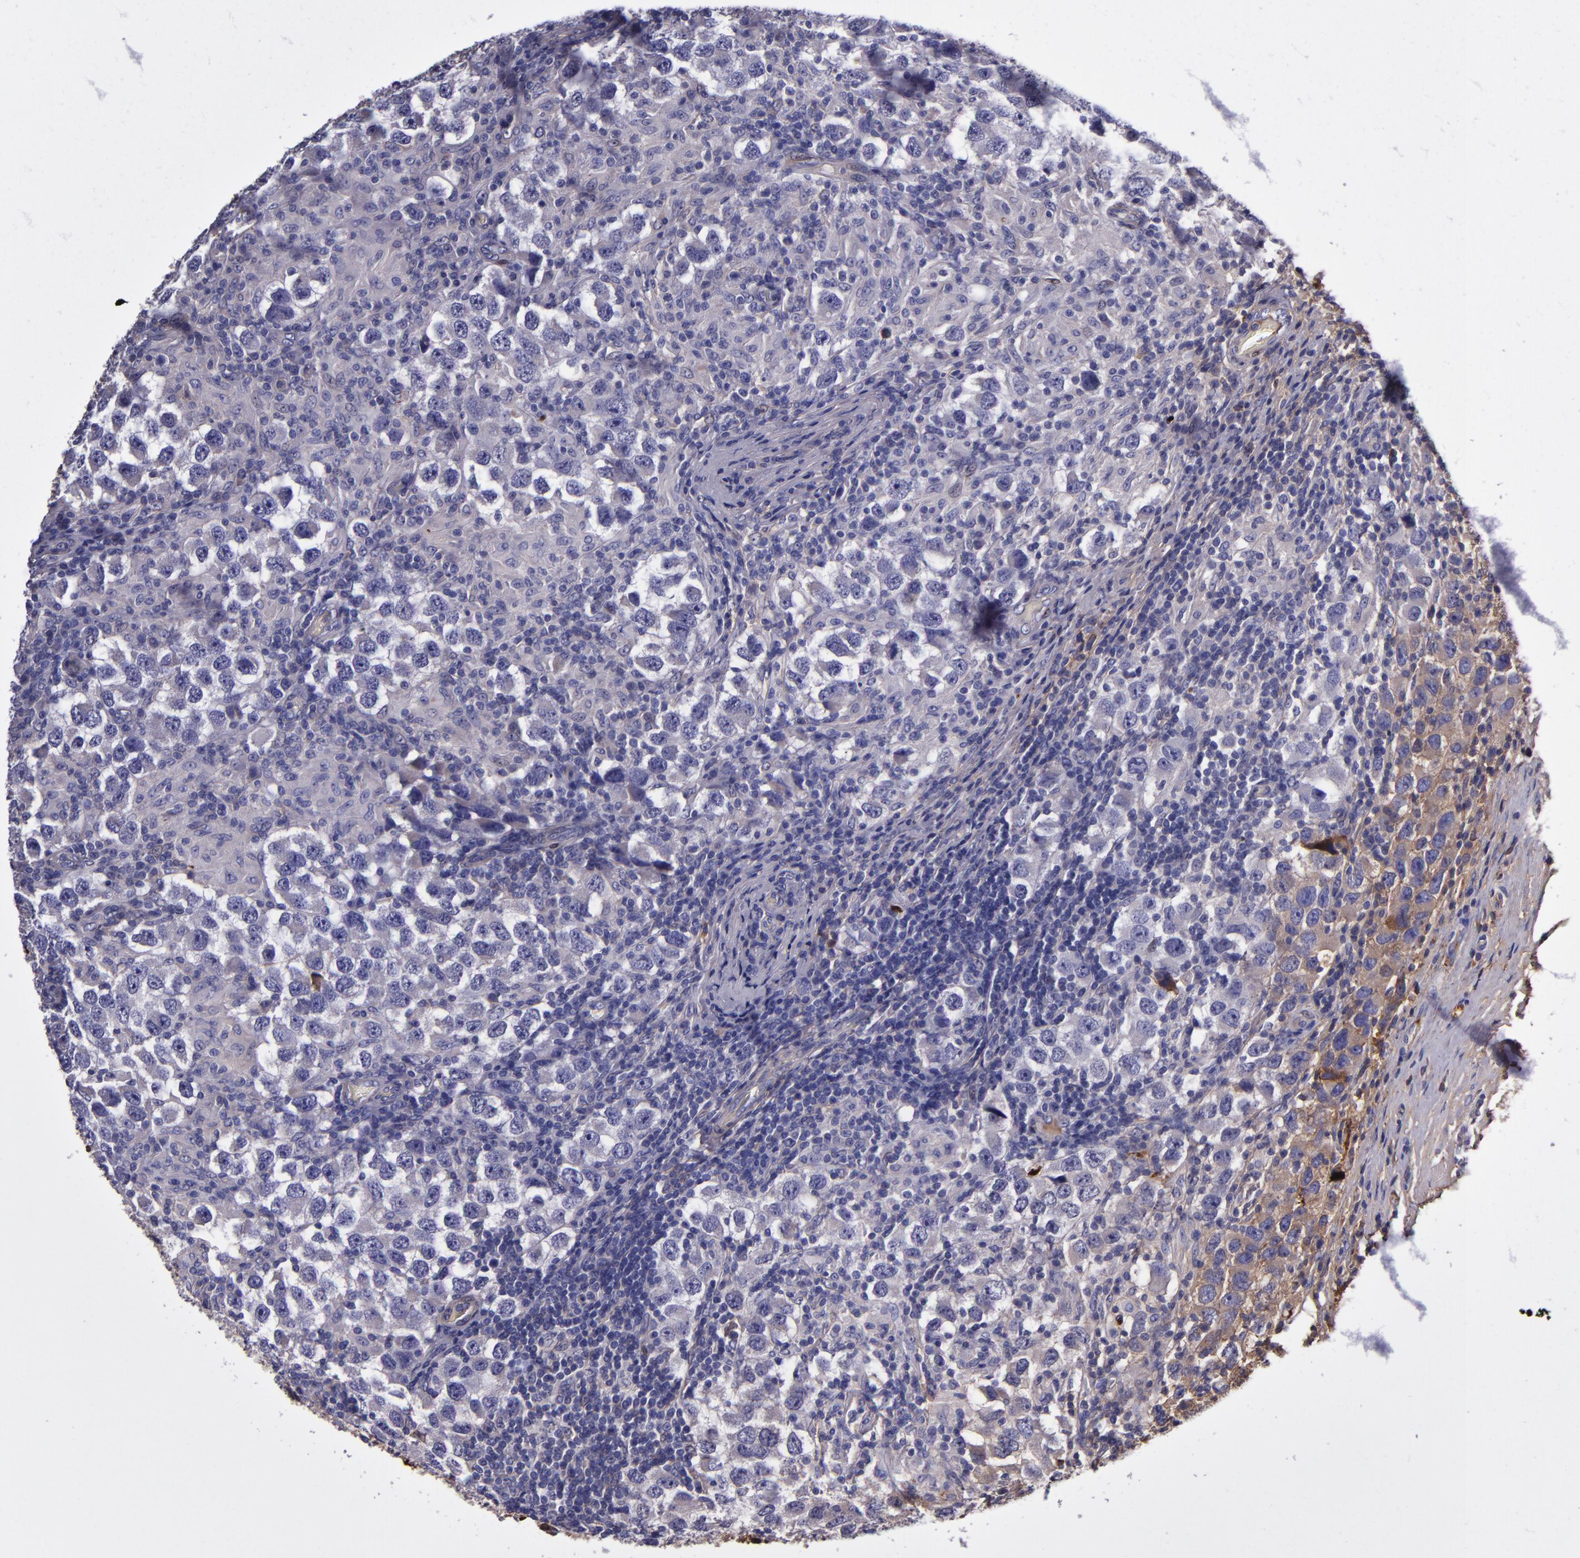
{"staining": {"intensity": "weak", "quantity": "<25%", "location": "cytoplasmic/membranous"}, "tissue": "testis cancer", "cell_type": "Tumor cells", "image_type": "cancer", "snomed": [{"axis": "morphology", "description": "Carcinoma, Embryonal, NOS"}, {"axis": "topography", "description": "Testis"}], "caption": "There is no significant positivity in tumor cells of testis cancer (embryonal carcinoma).", "gene": "CLEC3B", "patient": {"sex": "male", "age": 21}}